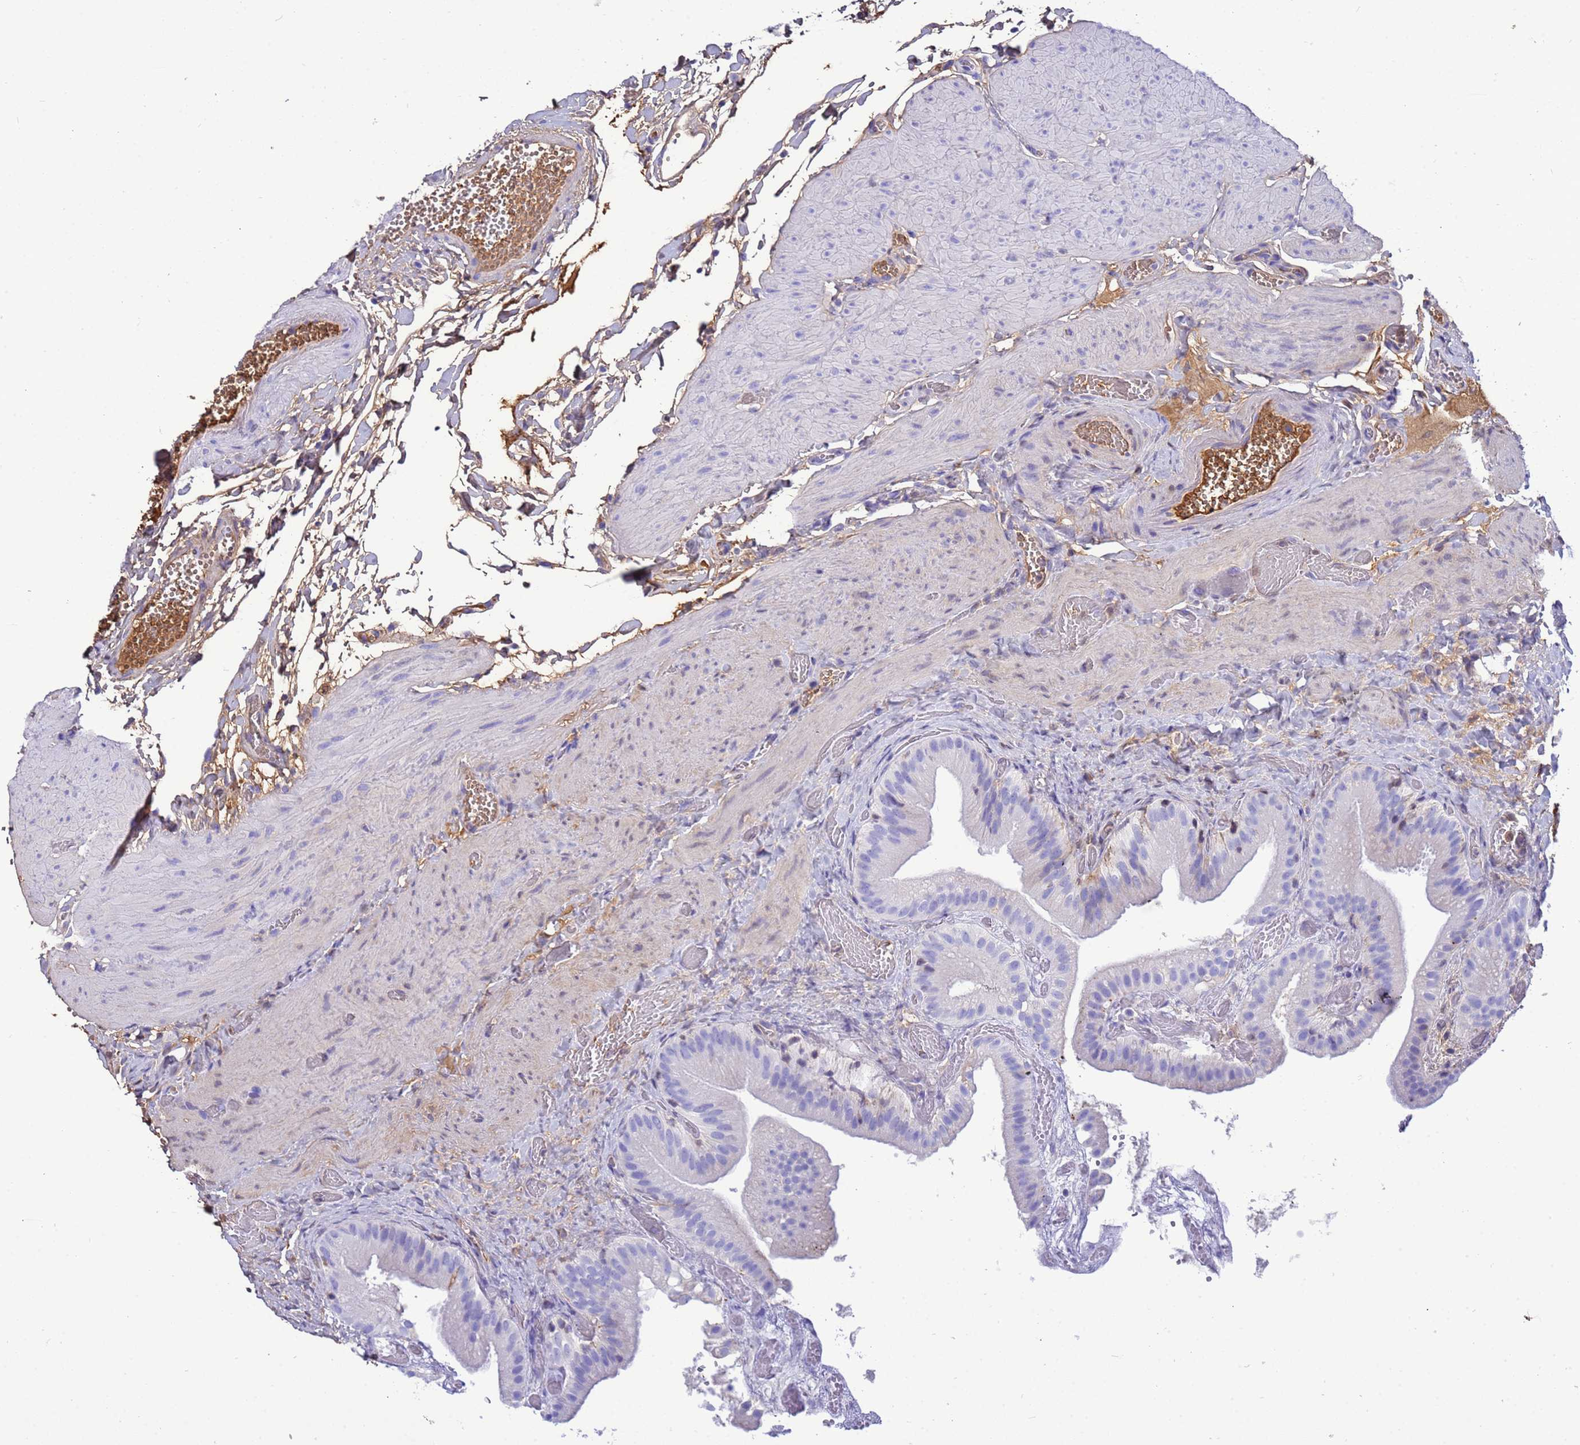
{"staining": {"intensity": "negative", "quantity": "none", "location": "none"}, "tissue": "gallbladder", "cell_type": "Glandular cells", "image_type": "normal", "snomed": [{"axis": "morphology", "description": "Normal tissue, NOS"}, {"axis": "topography", "description": "Gallbladder"}], "caption": "This is a histopathology image of immunohistochemistry staining of unremarkable gallbladder, which shows no expression in glandular cells.", "gene": "H1", "patient": {"sex": "female", "age": 64}}